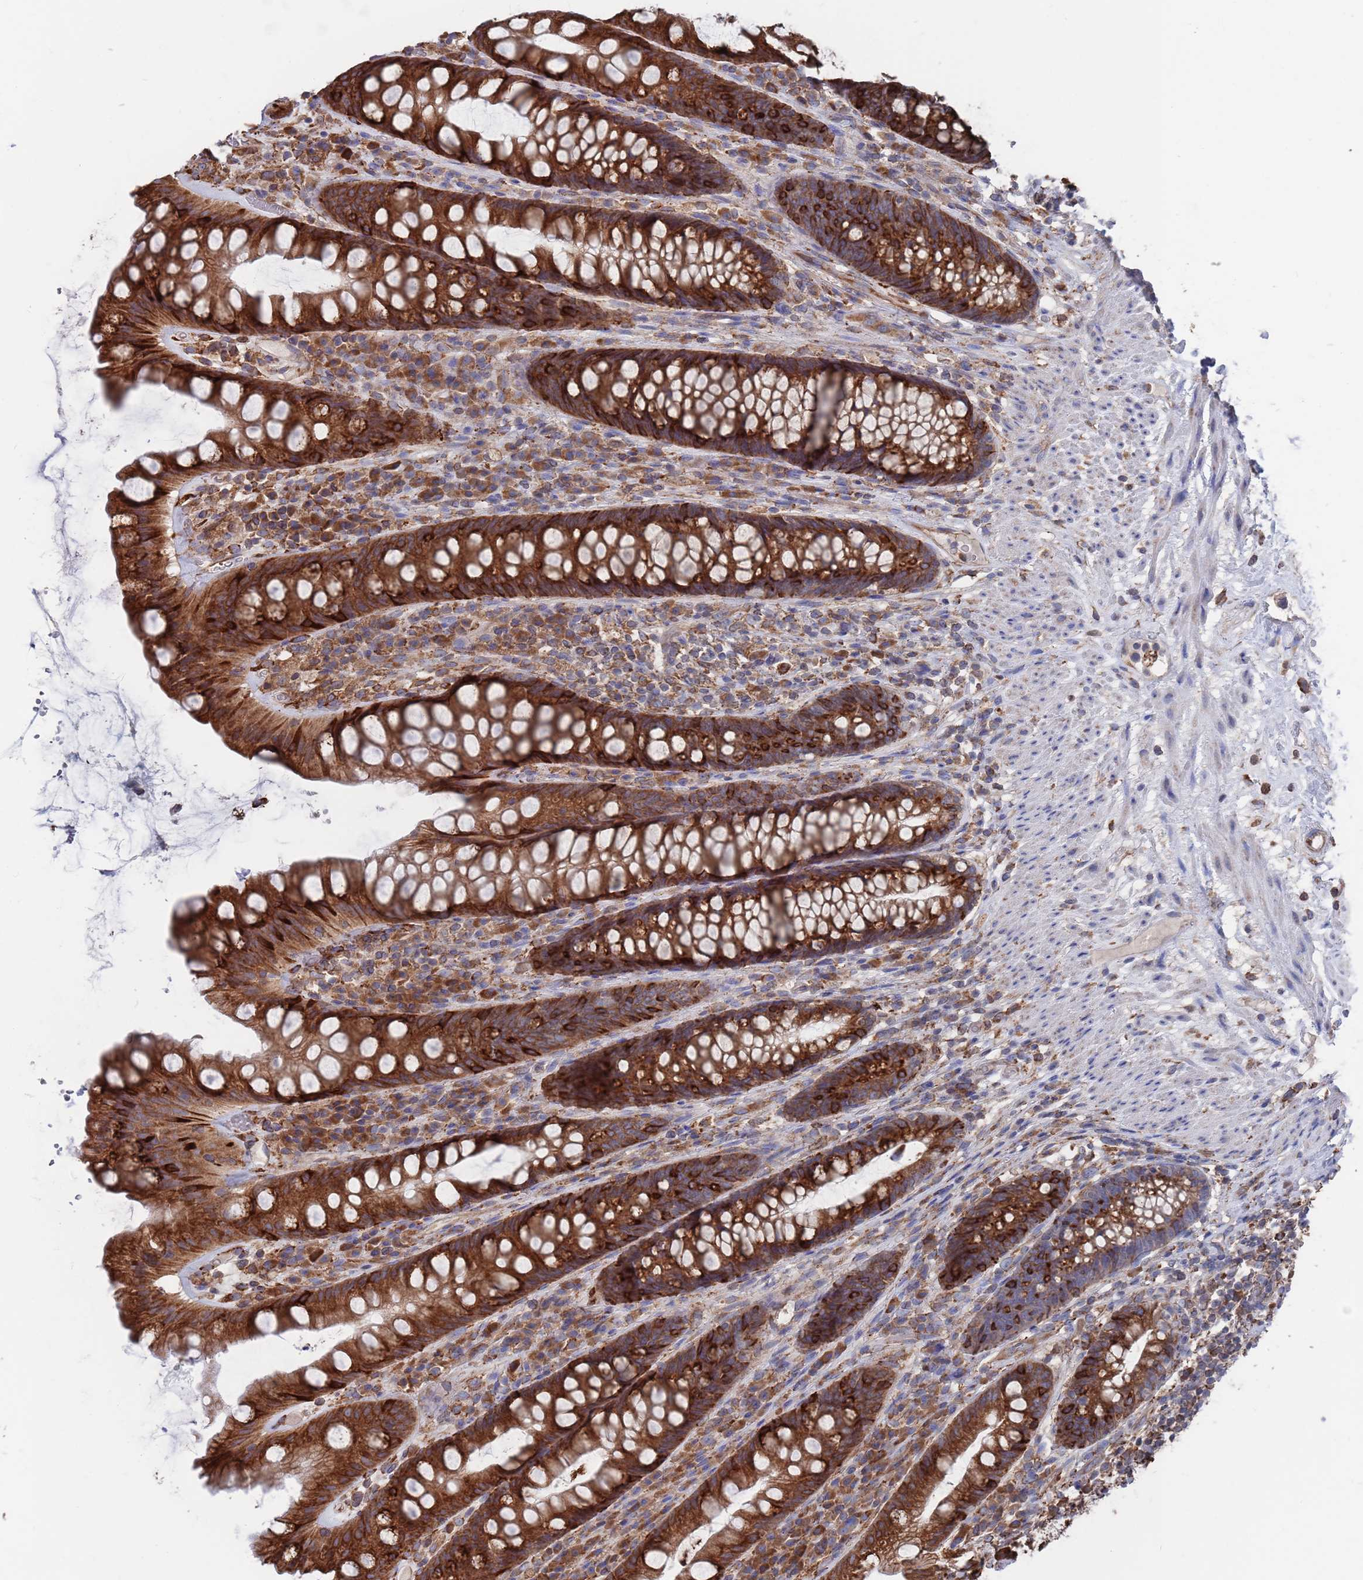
{"staining": {"intensity": "strong", "quantity": ">75%", "location": "cytoplasmic/membranous"}, "tissue": "rectum", "cell_type": "Glandular cells", "image_type": "normal", "snomed": [{"axis": "morphology", "description": "Normal tissue, NOS"}, {"axis": "topography", "description": "Rectum"}], "caption": "Strong cytoplasmic/membranous protein expression is present in about >75% of glandular cells in rectum. The protein of interest is shown in brown color, while the nuclei are stained blue.", "gene": "GID8", "patient": {"sex": "male", "age": 74}}